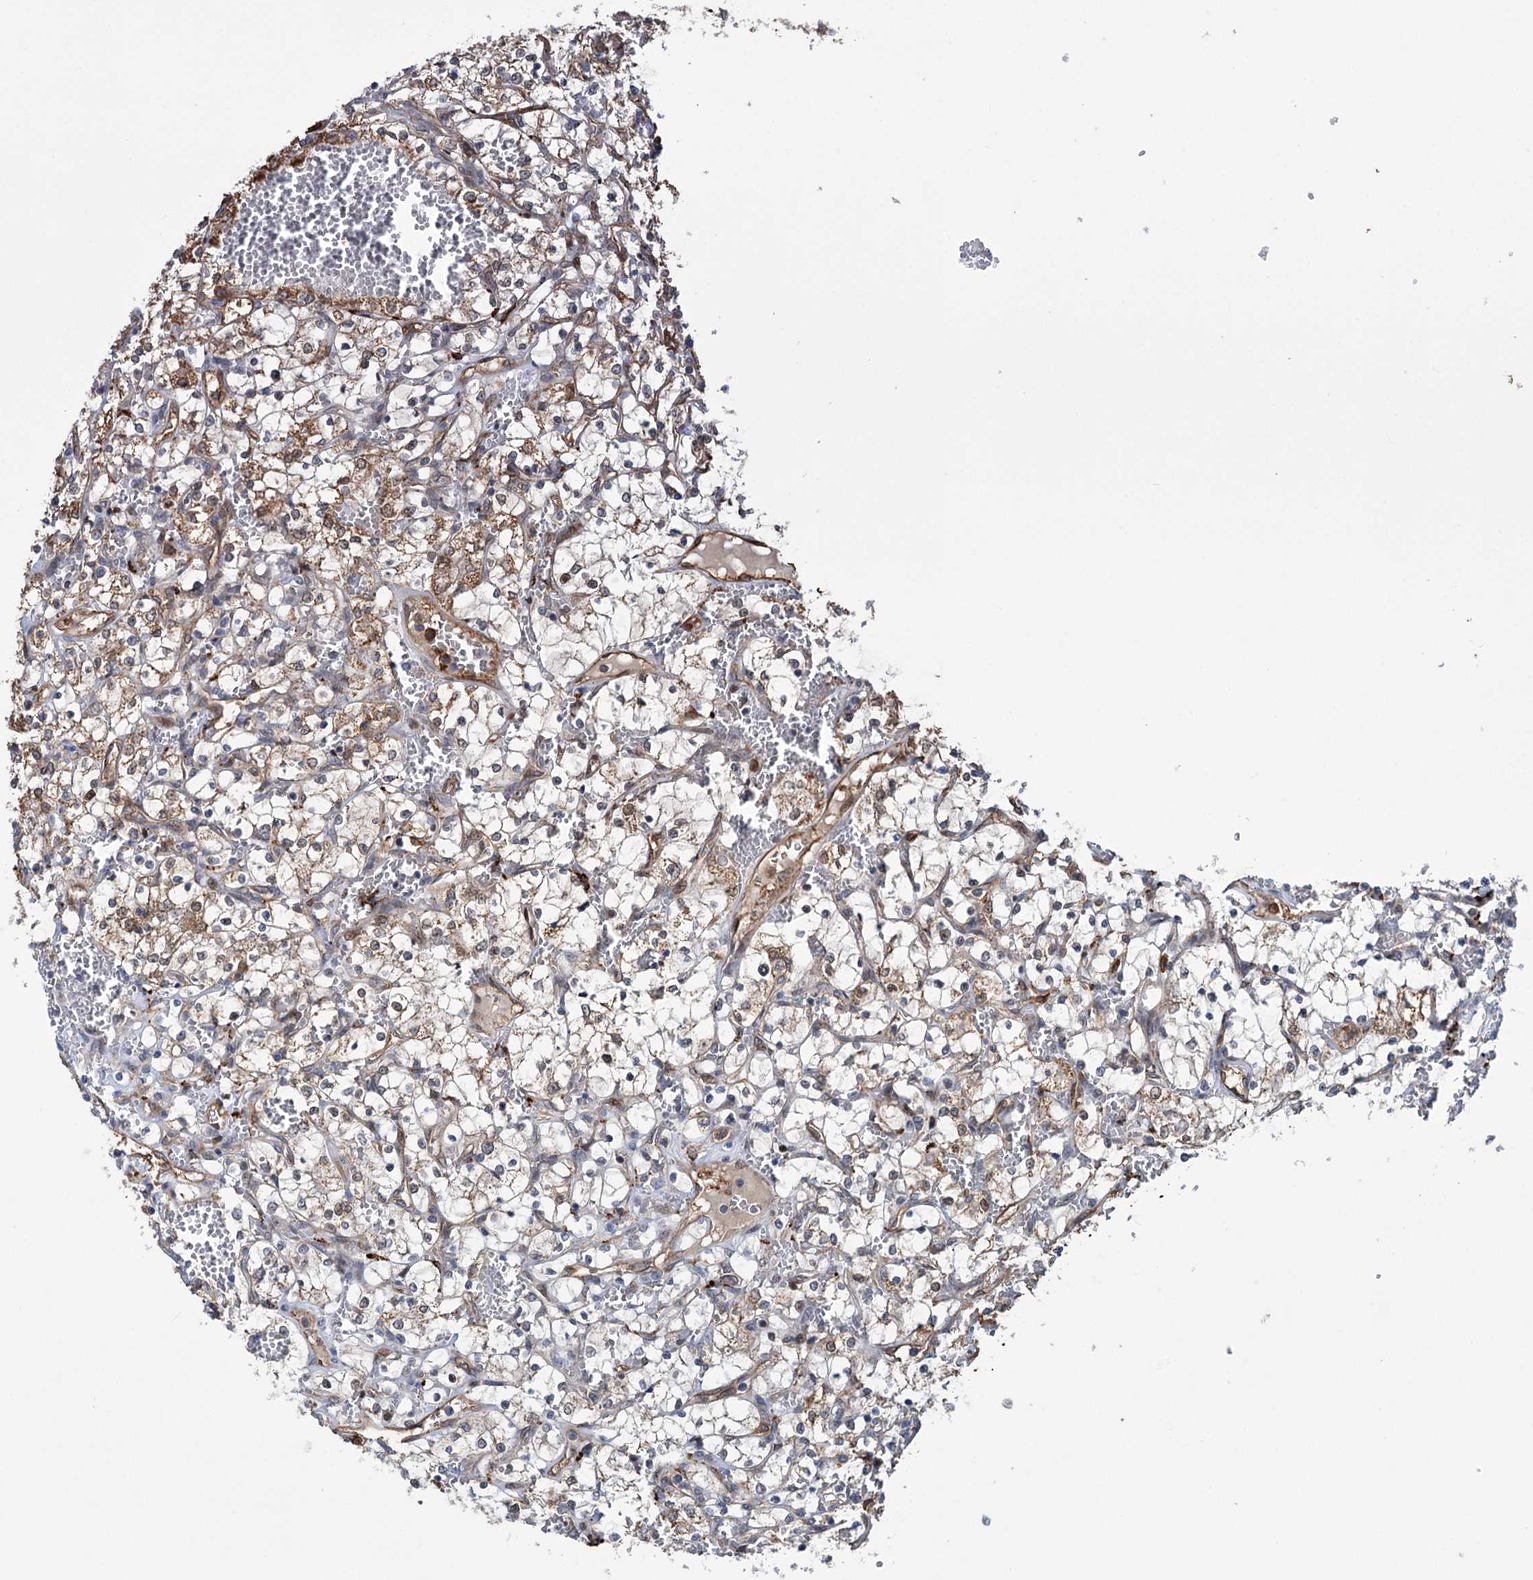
{"staining": {"intensity": "weak", "quantity": "25%-75%", "location": "cytoplasmic/membranous,nuclear"}, "tissue": "renal cancer", "cell_type": "Tumor cells", "image_type": "cancer", "snomed": [{"axis": "morphology", "description": "Adenocarcinoma, NOS"}, {"axis": "topography", "description": "Kidney"}], "caption": "Protein expression analysis of human renal cancer reveals weak cytoplasmic/membranous and nuclear expression in about 25%-75% of tumor cells. The protein of interest is stained brown, and the nuclei are stained in blue (DAB IHC with brightfield microscopy, high magnification).", "gene": "NCAPD2", "patient": {"sex": "female", "age": 69}}